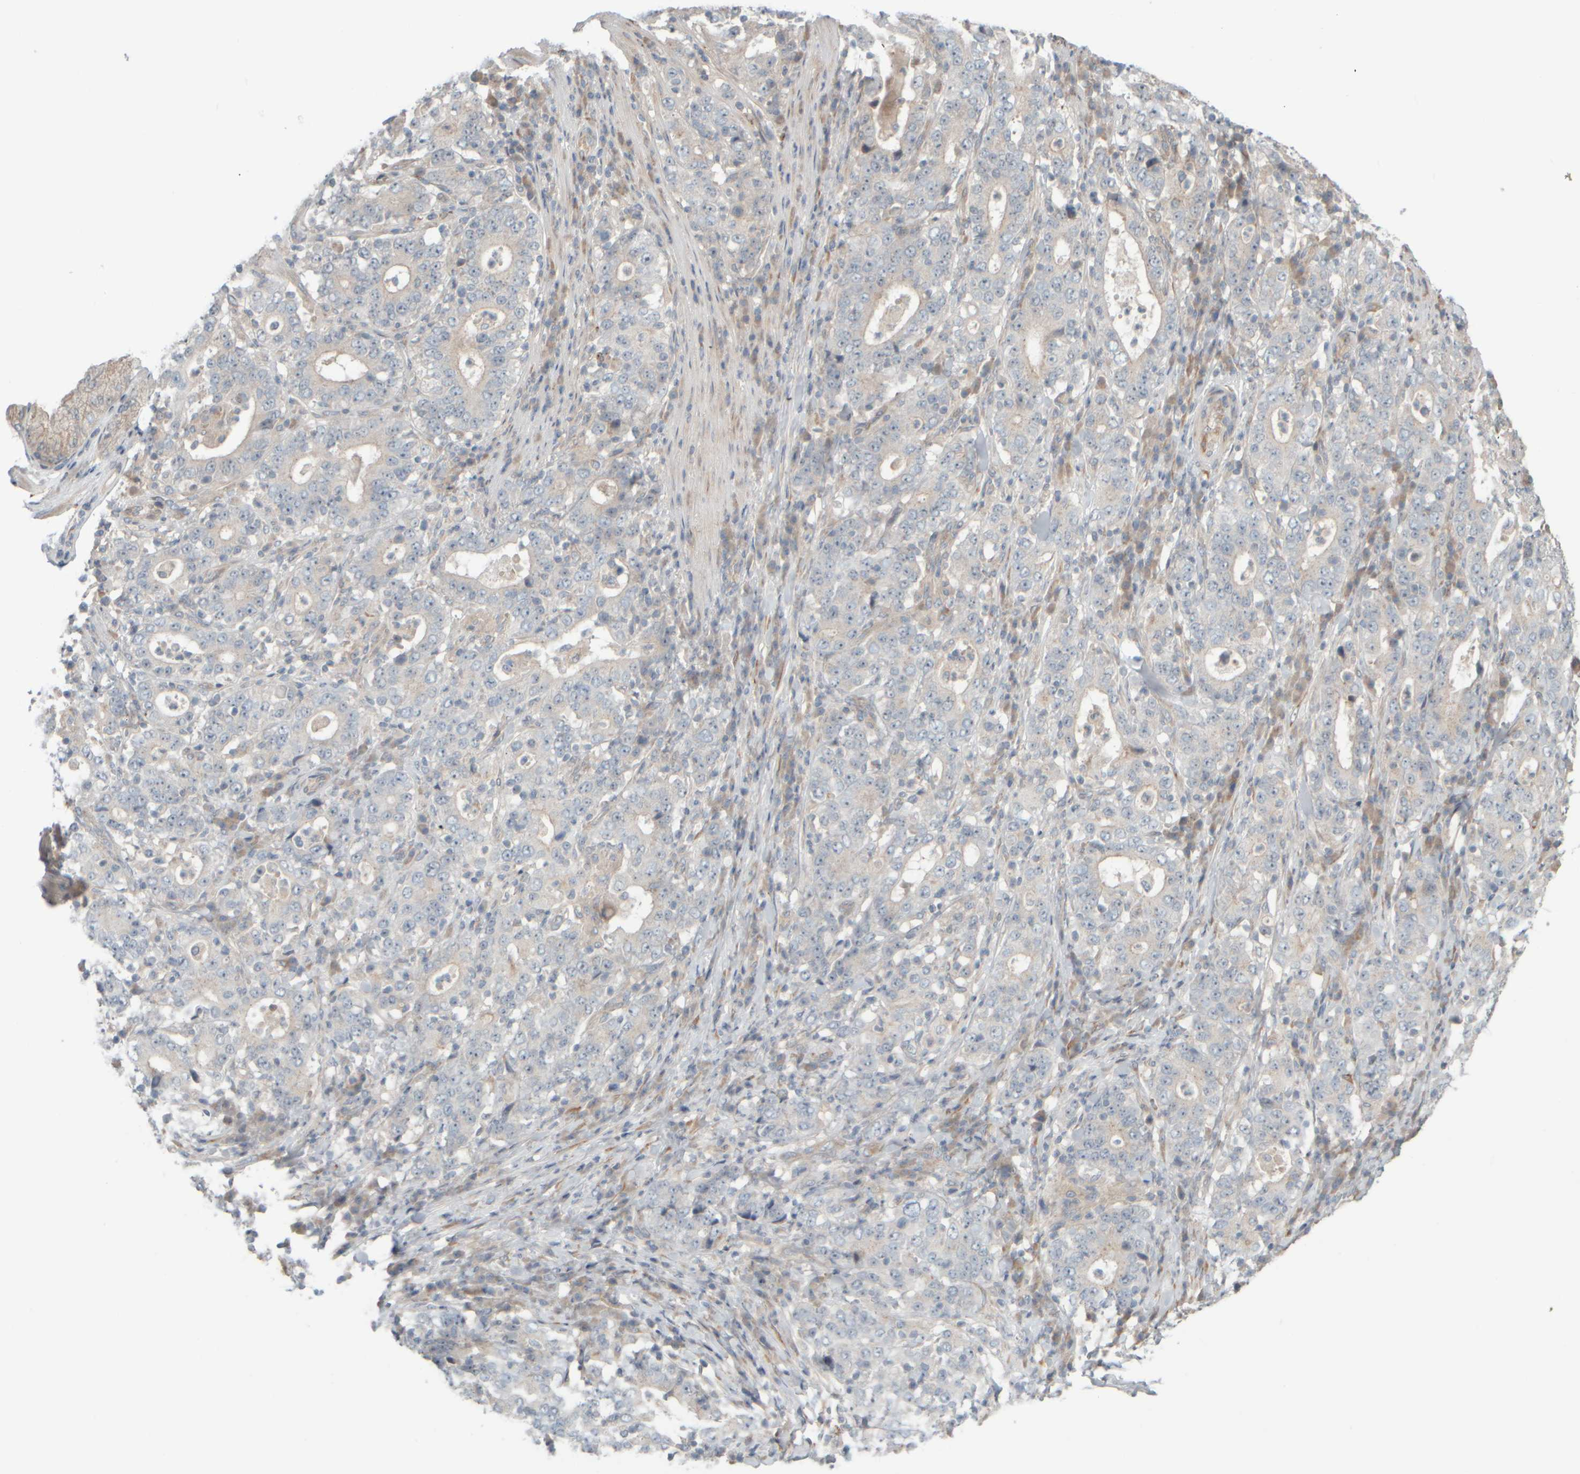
{"staining": {"intensity": "negative", "quantity": "none", "location": "none"}, "tissue": "stomach cancer", "cell_type": "Tumor cells", "image_type": "cancer", "snomed": [{"axis": "morphology", "description": "Normal tissue, NOS"}, {"axis": "morphology", "description": "Adenocarcinoma, NOS"}, {"axis": "topography", "description": "Stomach, upper"}, {"axis": "topography", "description": "Stomach"}], "caption": "Protein analysis of adenocarcinoma (stomach) displays no significant positivity in tumor cells. (Brightfield microscopy of DAB (3,3'-diaminobenzidine) immunohistochemistry at high magnification).", "gene": "HGS", "patient": {"sex": "male", "age": 59}}